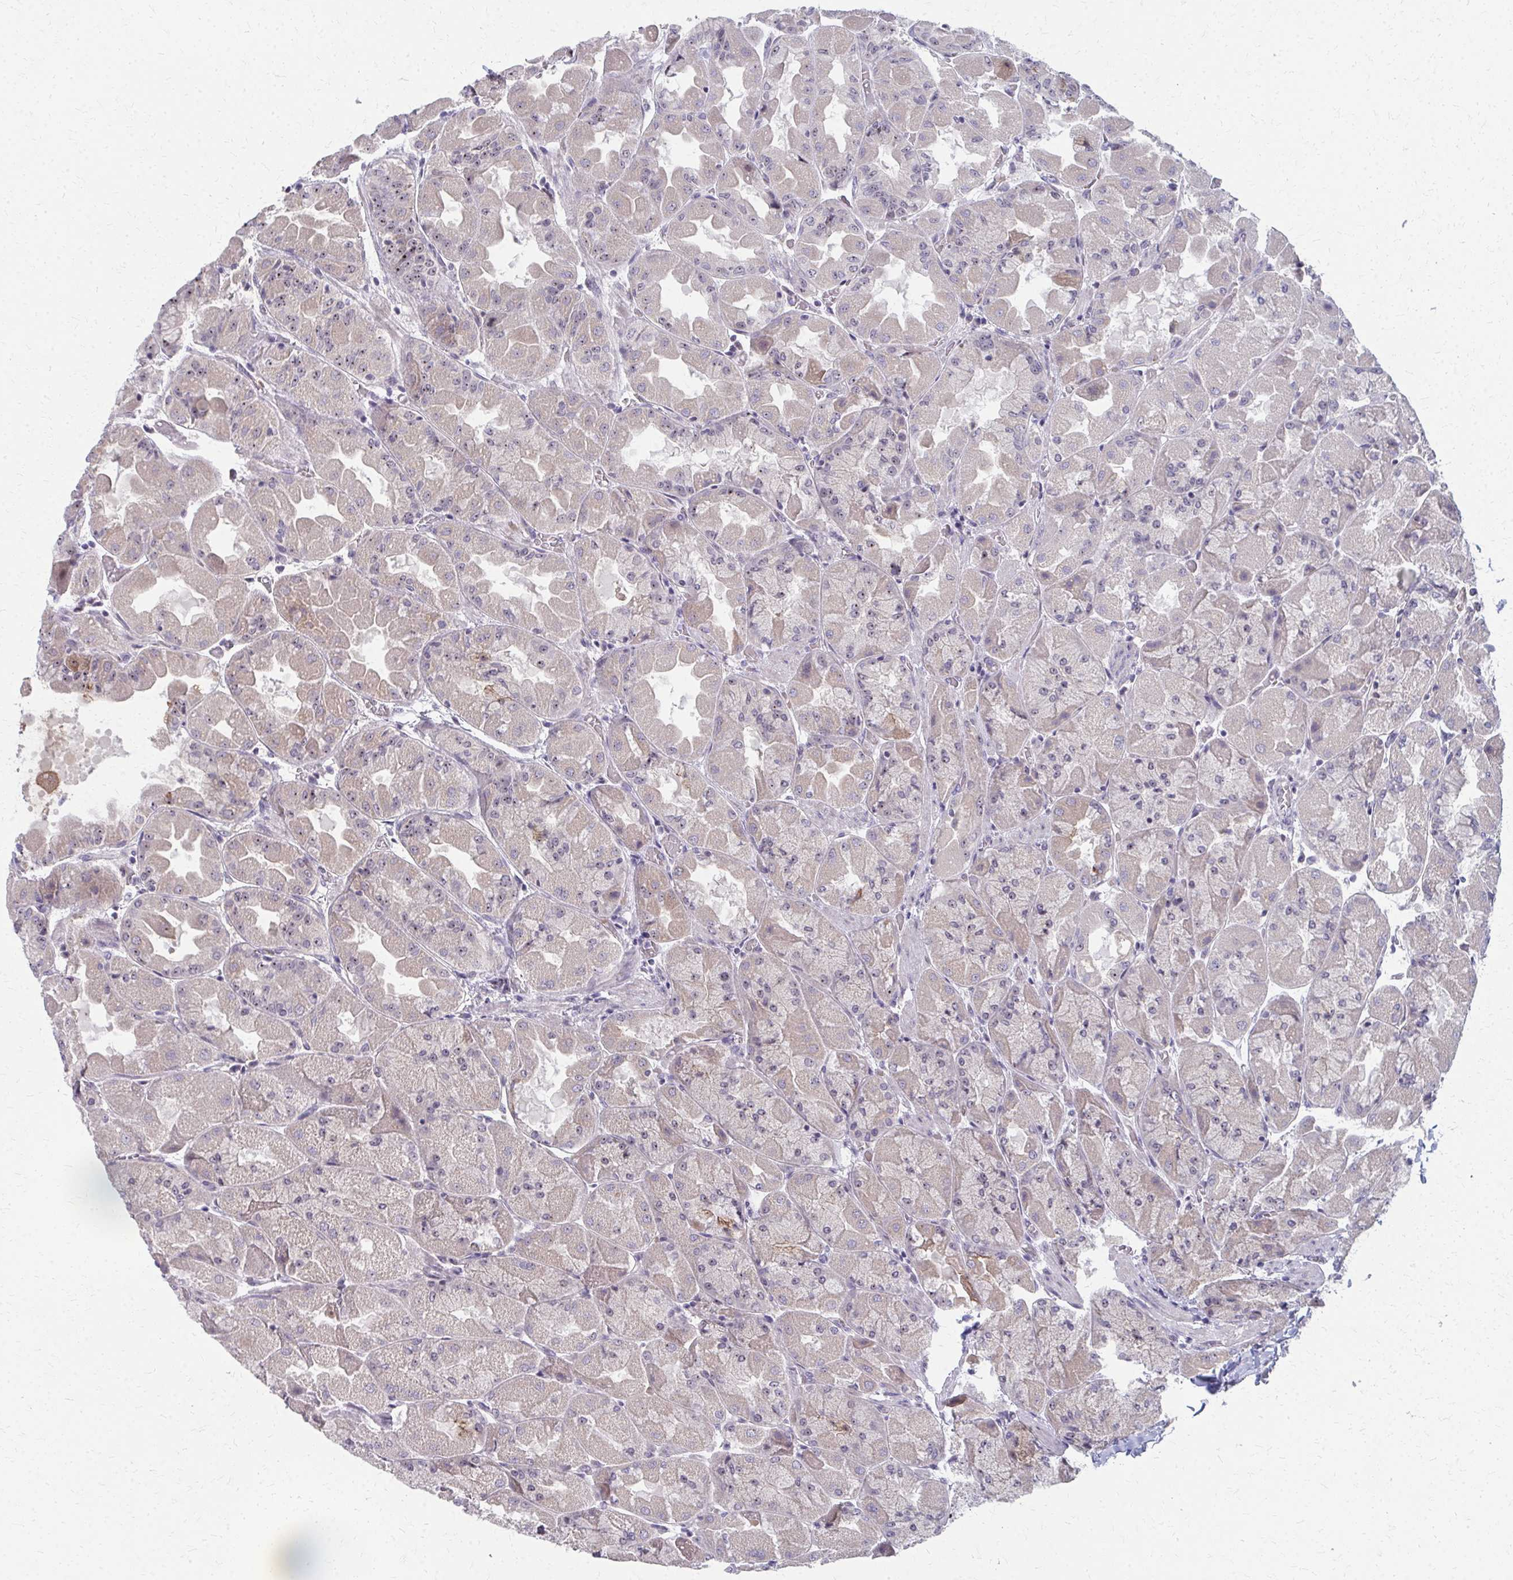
{"staining": {"intensity": "moderate", "quantity": "25%-75%", "location": "cytoplasmic/membranous,nuclear"}, "tissue": "stomach", "cell_type": "Glandular cells", "image_type": "normal", "snomed": [{"axis": "morphology", "description": "Normal tissue, NOS"}, {"axis": "topography", "description": "Stomach"}], "caption": "Brown immunohistochemical staining in unremarkable stomach reveals moderate cytoplasmic/membranous,nuclear expression in about 25%-75% of glandular cells. Using DAB (3,3'-diaminobenzidine) (brown) and hematoxylin (blue) stains, captured at high magnification using brightfield microscopy.", "gene": "NUDT16", "patient": {"sex": "female", "age": 61}}